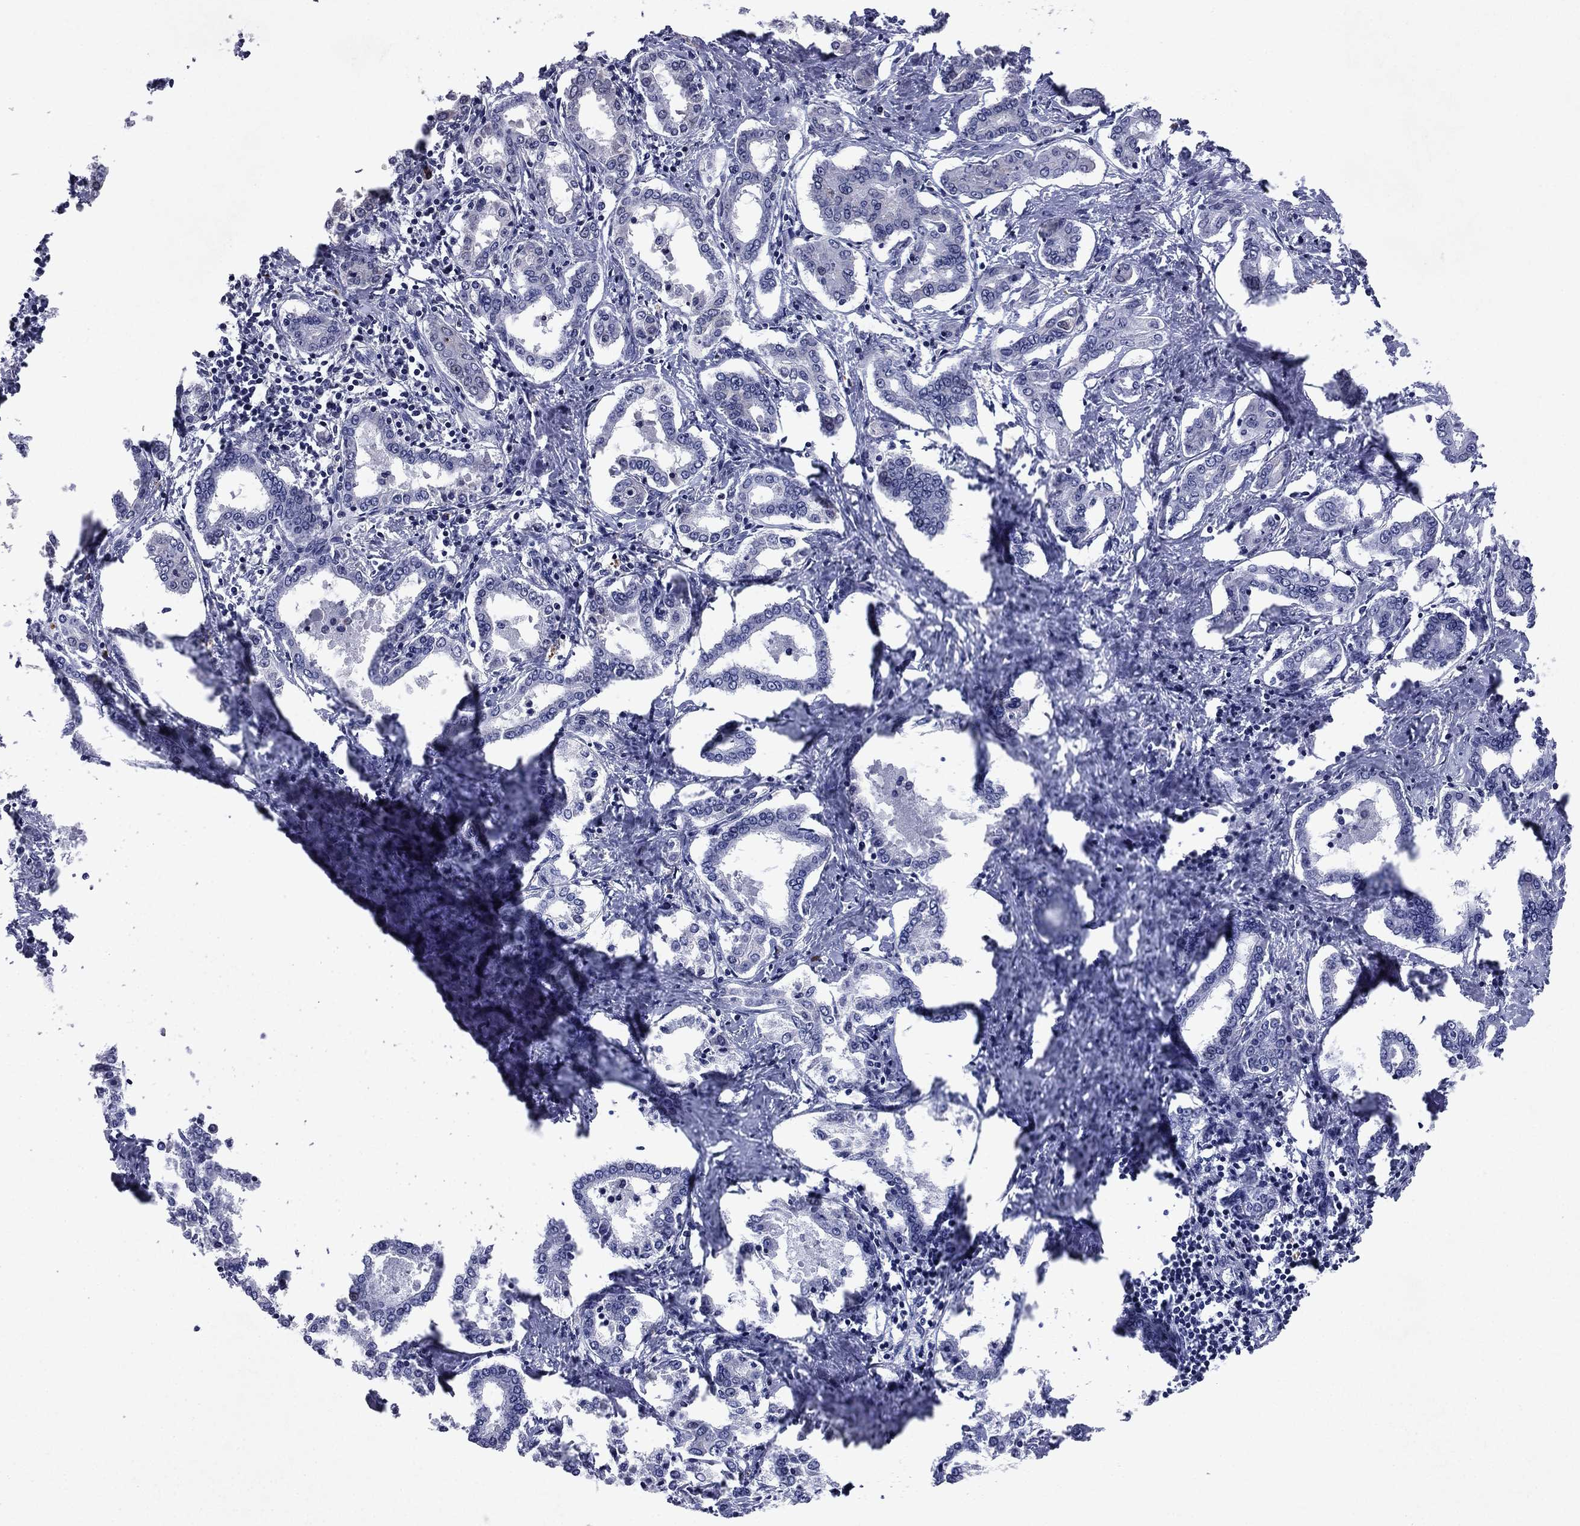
{"staining": {"intensity": "negative", "quantity": "none", "location": "none"}, "tissue": "liver cancer", "cell_type": "Tumor cells", "image_type": "cancer", "snomed": [{"axis": "morphology", "description": "Cholangiocarcinoma"}, {"axis": "topography", "description": "Liver"}], "caption": "An immunohistochemistry micrograph of liver cholangiocarcinoma is shown. There is no staining in tumor cells of liver cholangiocarcinoma.", "gene": "ECM1", "patient": {"sex": "female", "age": 47}}